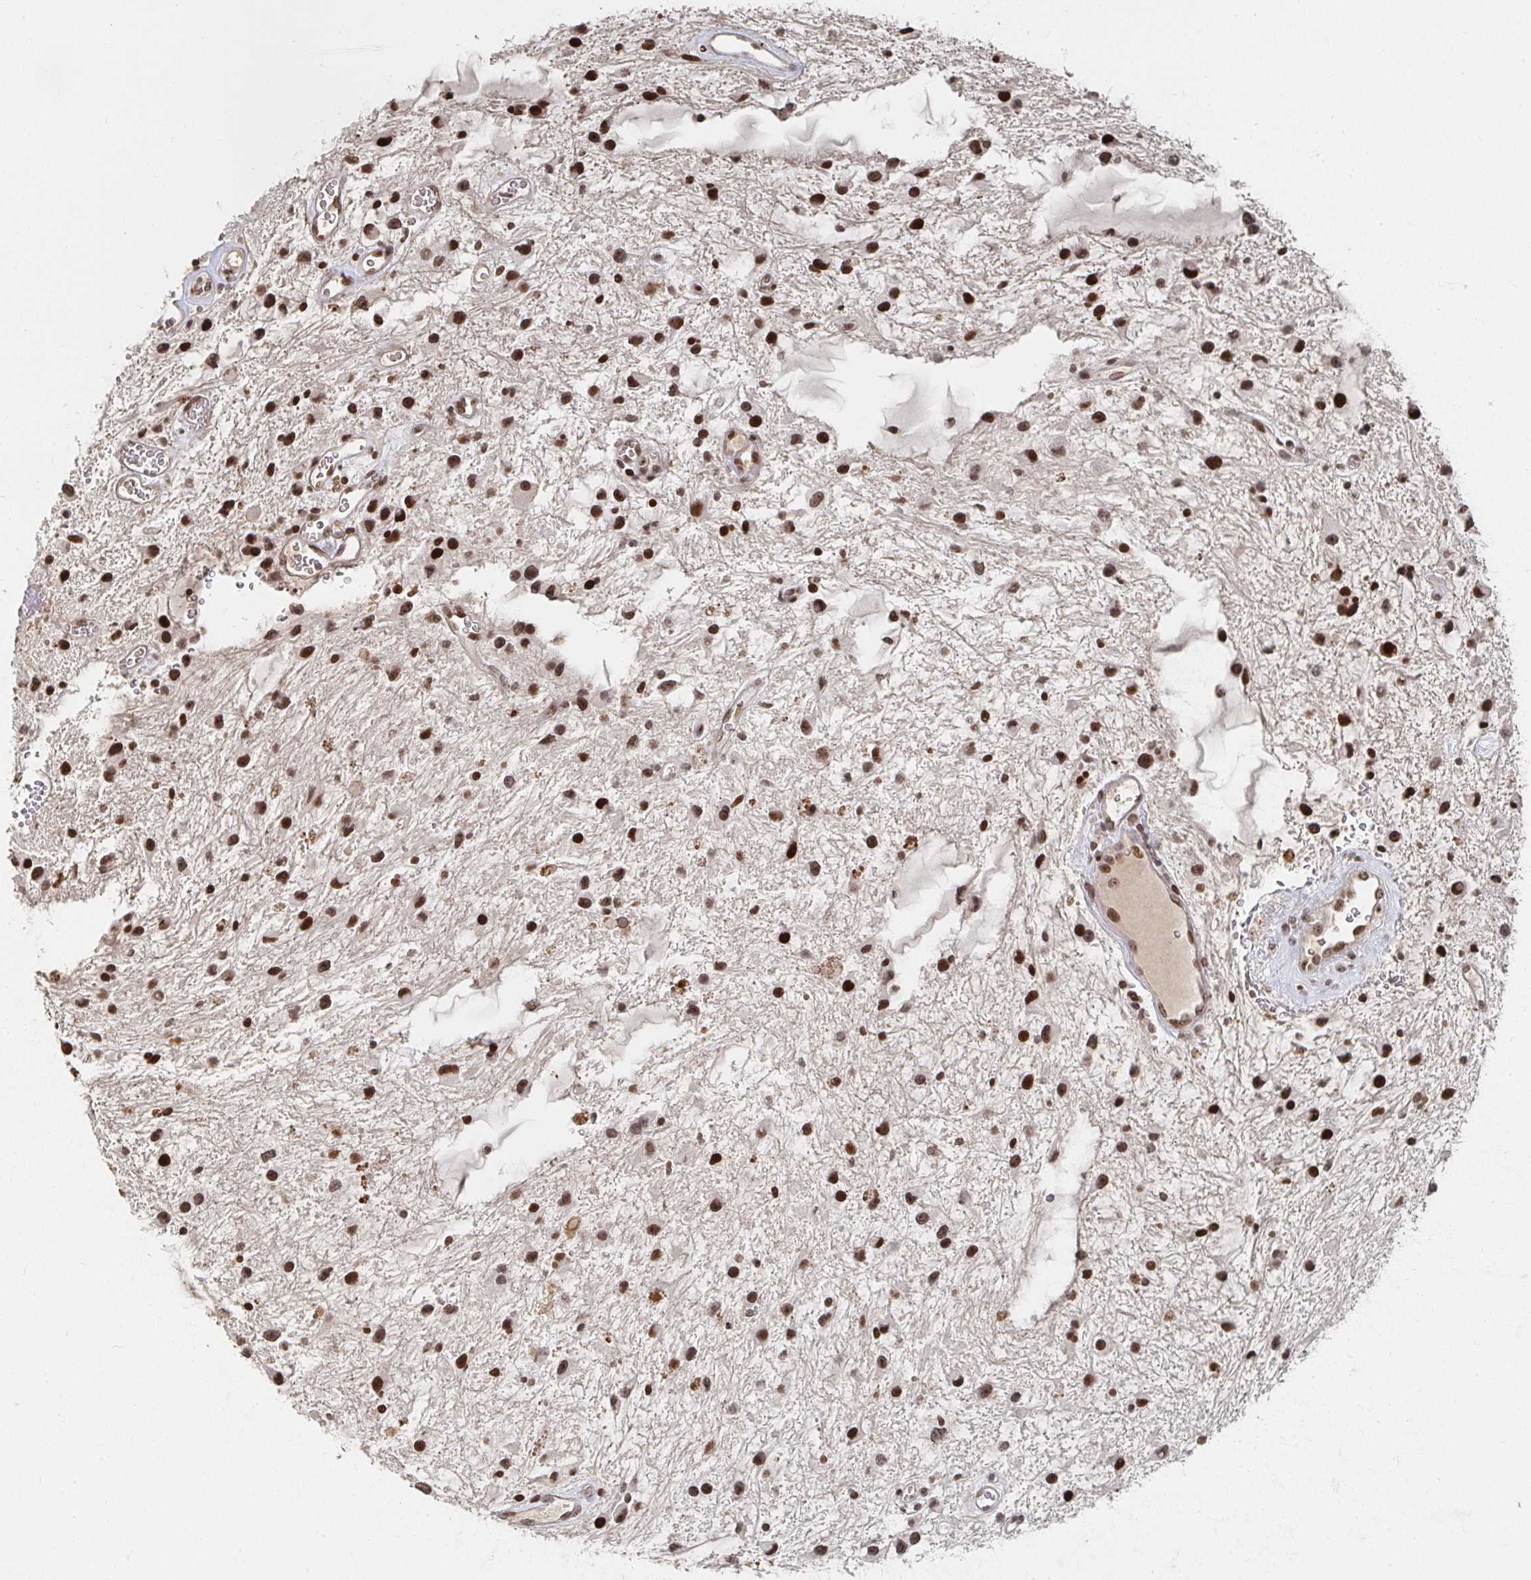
{"staining": {"intensity": "moderate", "quantity": ">75%", "location": "nuclear"}, "tissue": "glioma", "cell_type": "Tumor cells", "image_type": "cancer", "snomed": [{"axis": "morphology", "description": "Glioma, malignant, Low grade"}, {"axis": "topography", "description": "Cerebellum"}], "caption": "Immunohistochemical staining of malignant glioma (low-grade) demonstrates moderate nuclear protein staining in about >75% of tumor cells.", "gene": "ZDHHC12", "patient": {"sex": "female", "age": 14}}